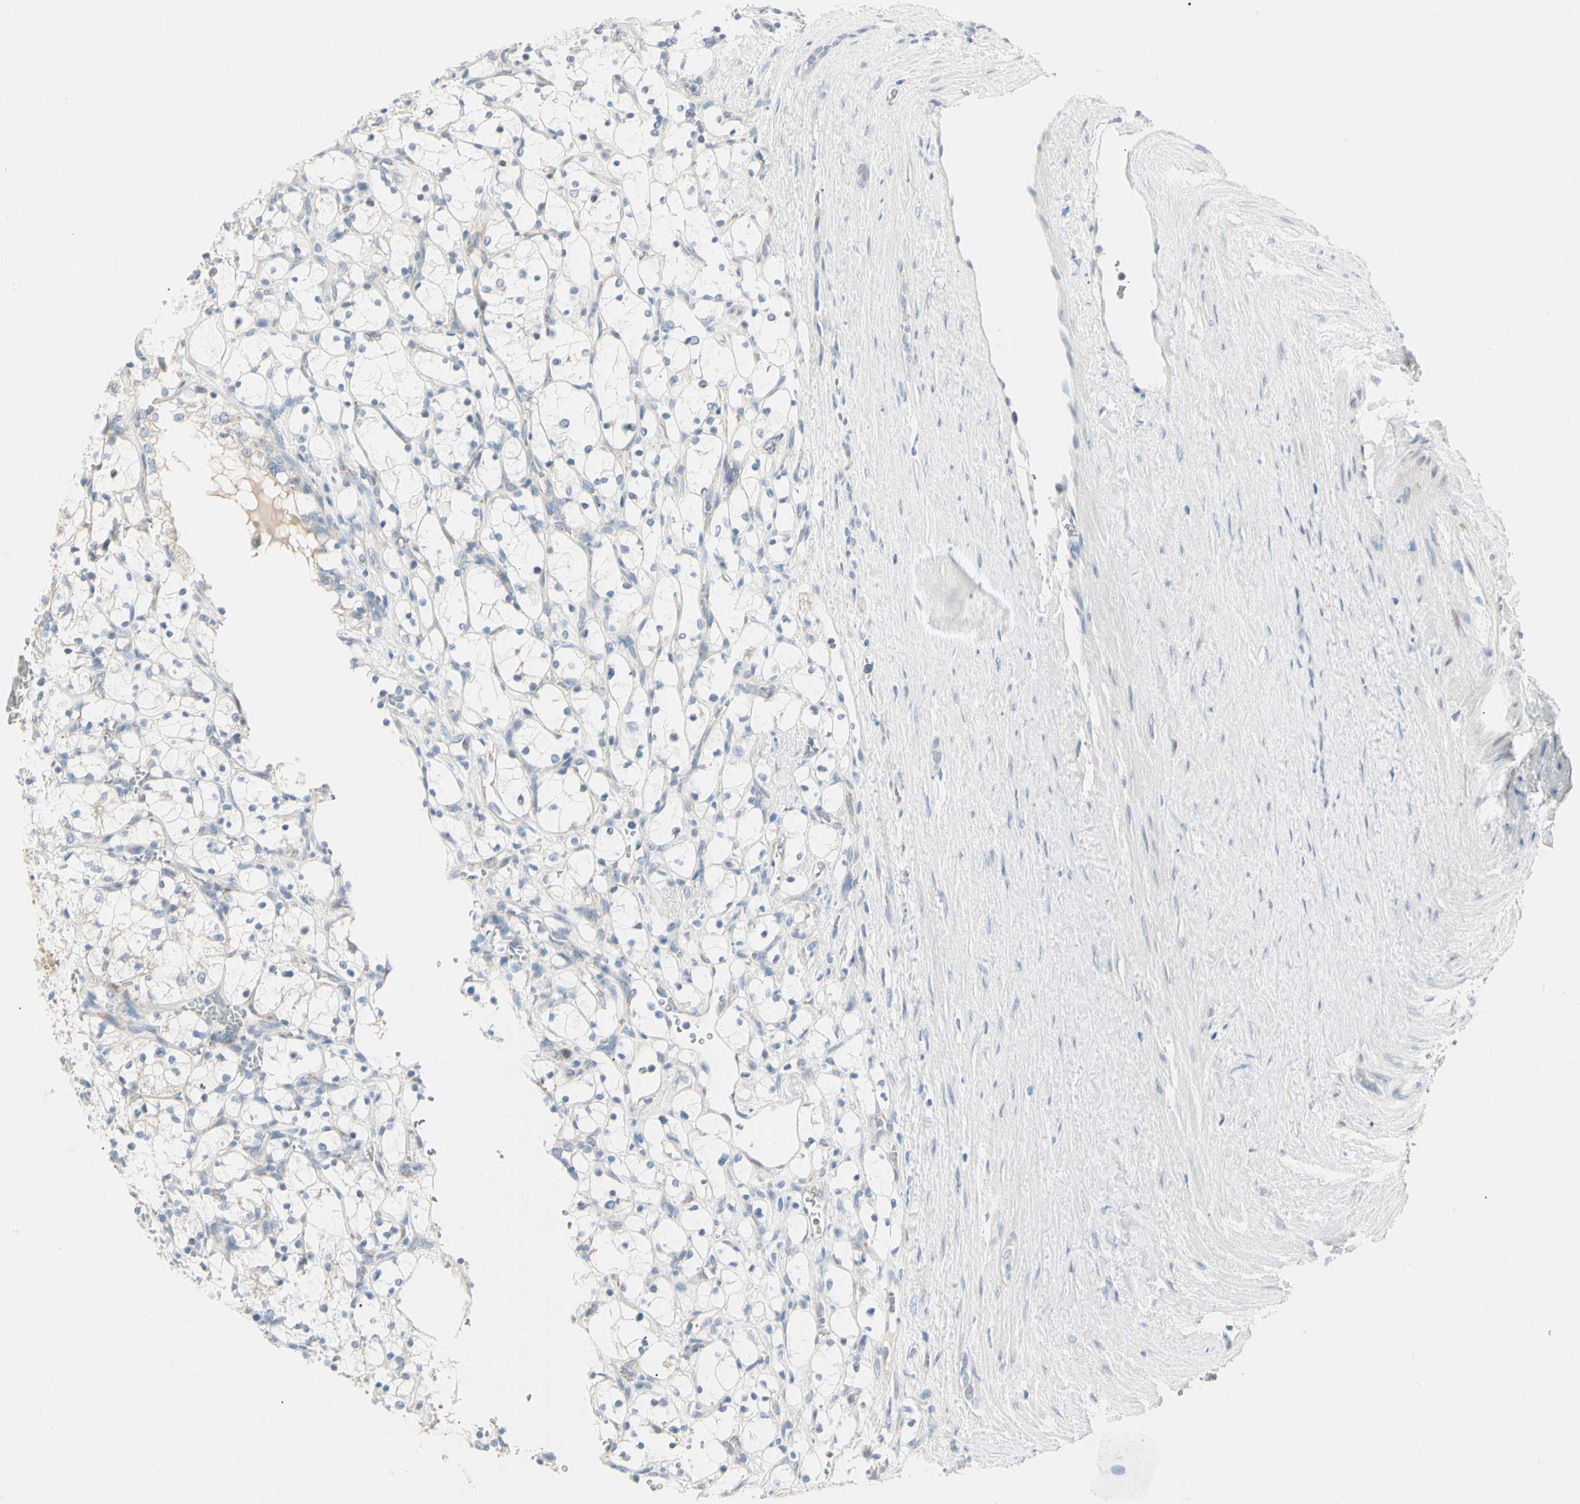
{"staining": {"intensity": "negative", "quantity": "none", "location": "none"}, "tissue": "renal cancer", "cell_type": "Tumor cells", "image_type": "cancer", "snomed": [{"axis": "morphology", "description": "Adenocarcinoma, NOS"}, {"axis": "topography", "description": "Kidney"}], "caption": "Immunohistochemical staining of adenocarcinoma (renal) shows no significant positivity in tumor cells.", "gene": "ALDH18A1", "patient": {"sex": "female", "age": 69}}